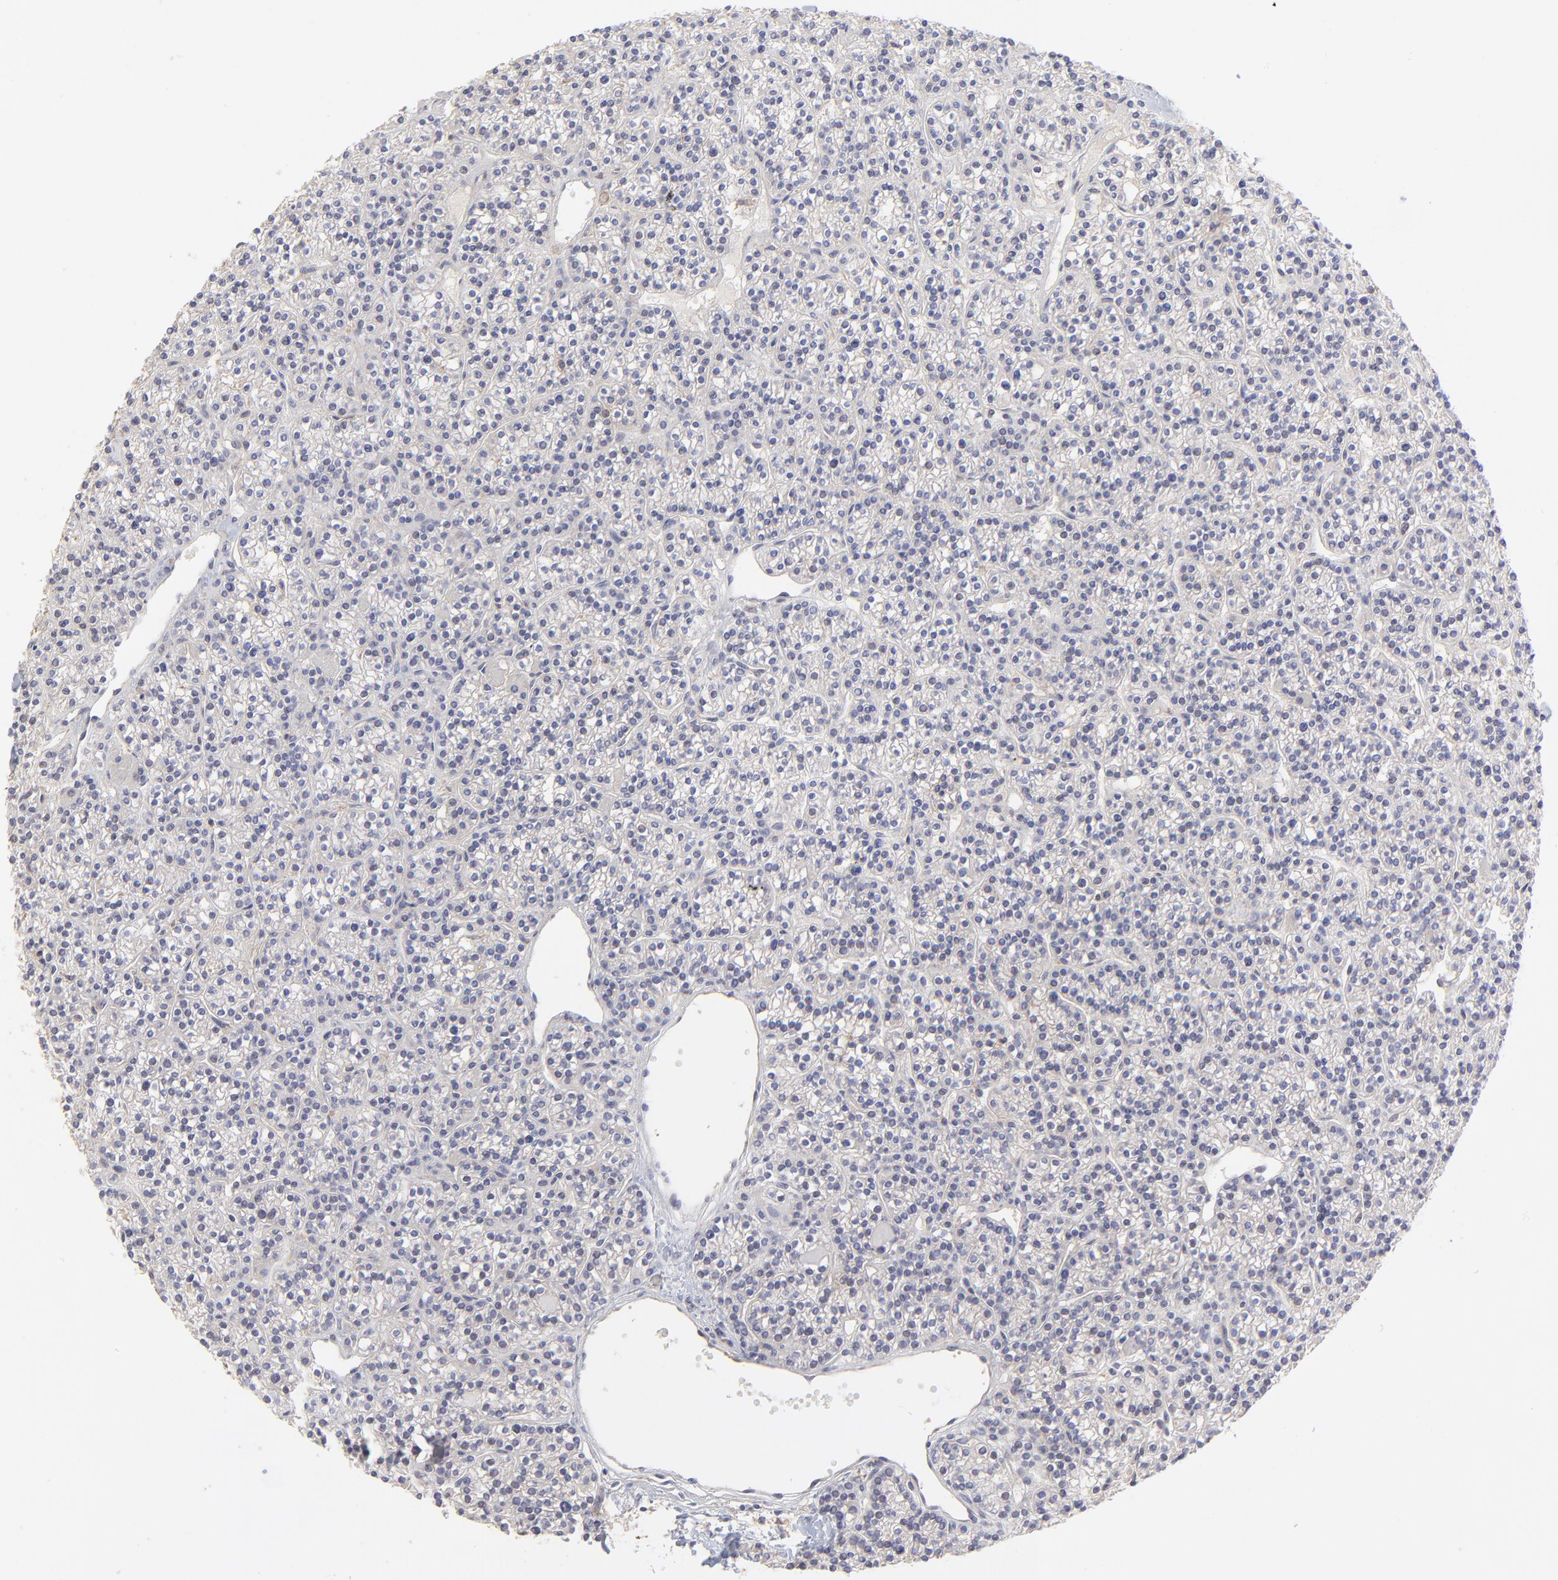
{"staining": {"intensity": "negative", "quantity": "none", "location": "none"}, "tissue": "parathyroid gland", "cell_type": "Glandular cells", "image_type": "normal", "snomed": [{"axis": "morphology", "description": "Normal tissue, NOS"}, {"axis": "topography", "description": "Parathyroid gland"}], "caption": "The micrograph exhibits no staining of glandular cells in normal parathyroid gland.", "gene": "LHFPL1", "patient": {"sex": "female", "age": 50}}